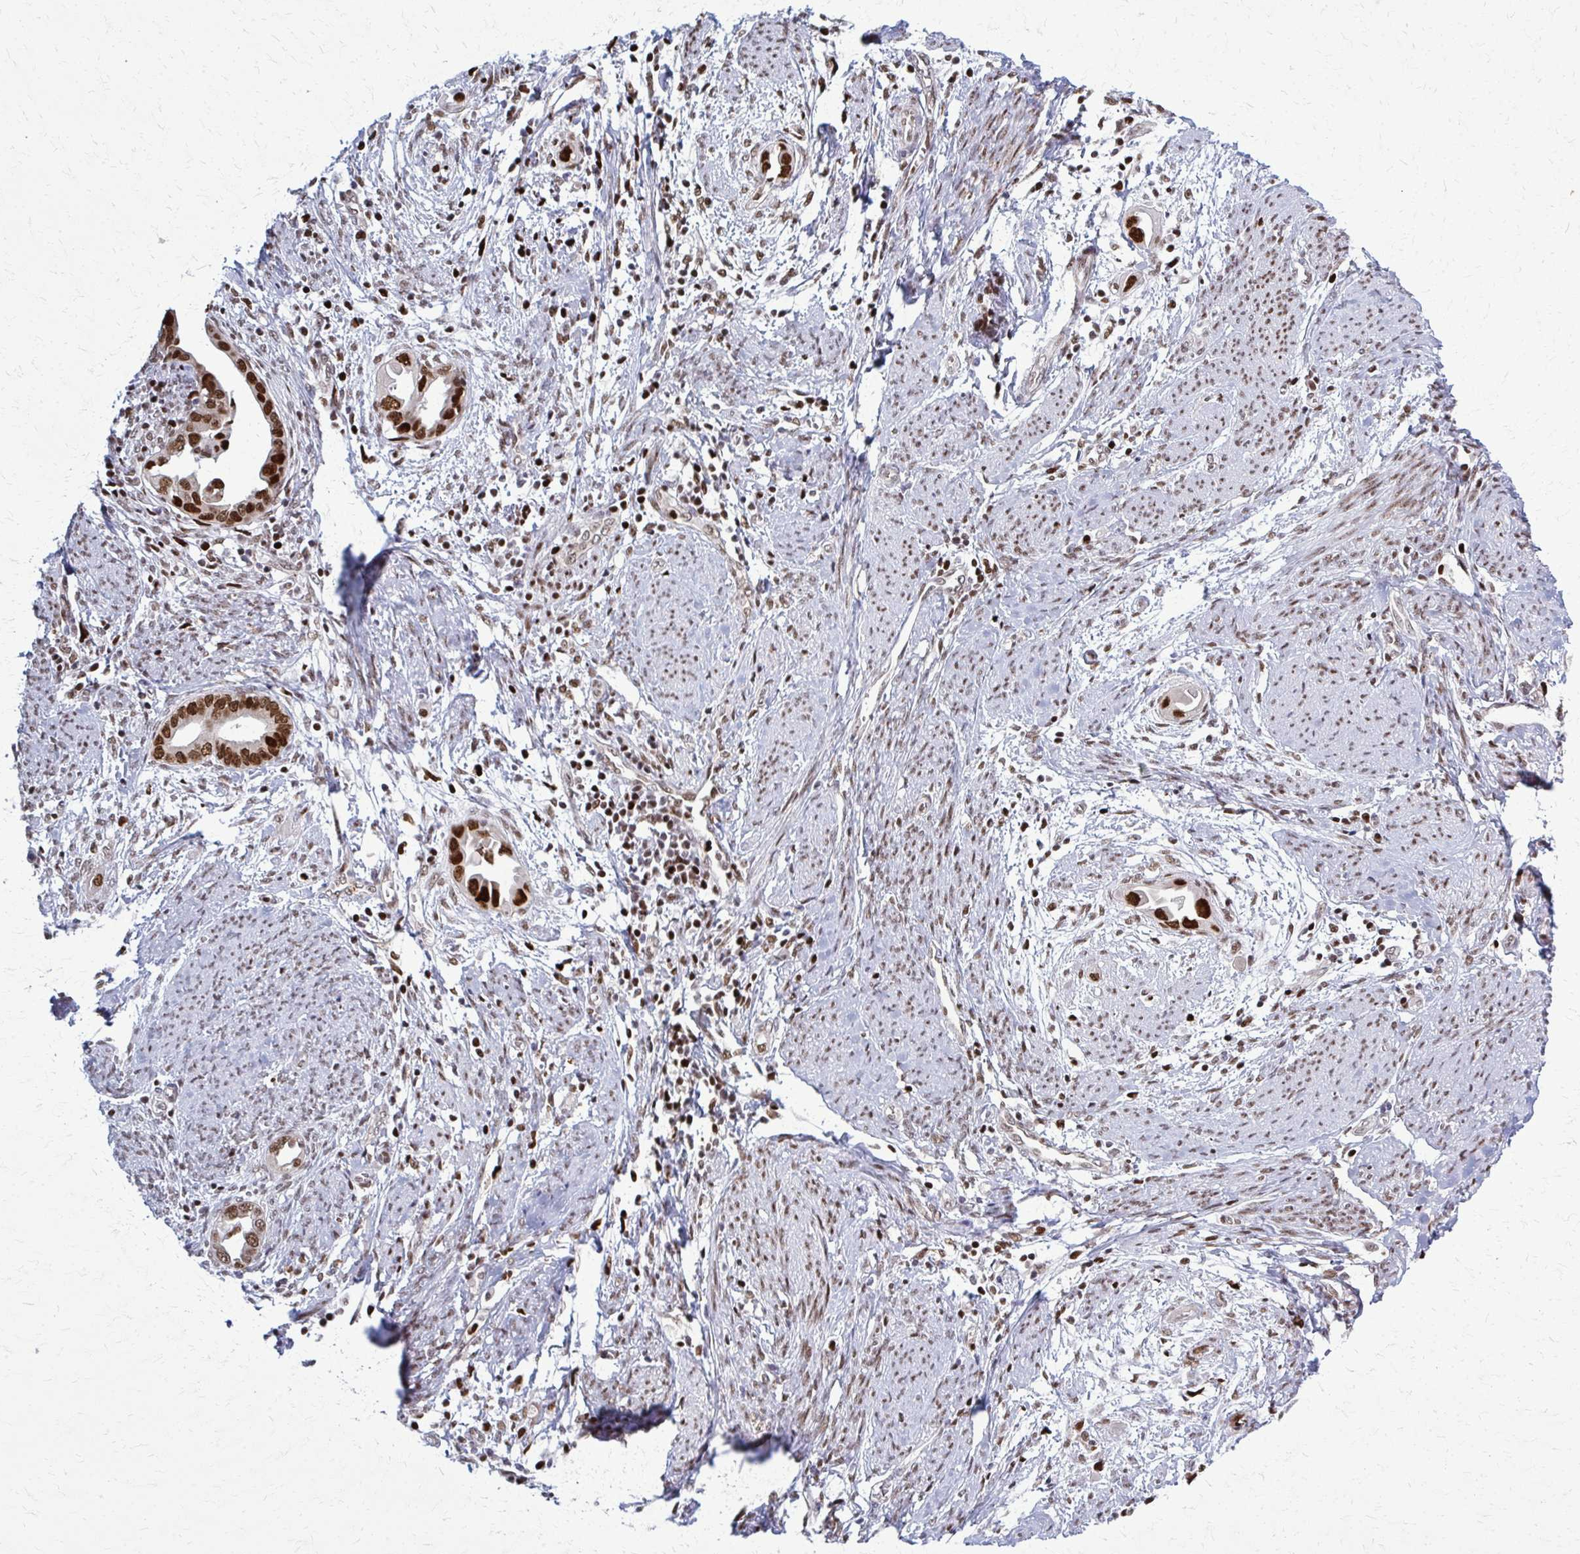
{"staining": {"intensity": "strong", "quantity": ">75%", "location": "nuclear"}, "tissue": "endometrial cancer", "cell_type": "Tumor cells", "image_type": "cancer", "snomed": [{"axis": "morphology", "description": "Adenocarcinoma, NOS"}, {"axis": "topography", "description": "Endometrium"}], "caption": "A brown stain labels strong nuclear expression of a protein in endometrial adenocarcinoma tumor cells.", "gene": "ZNF559", "patient": {"sex": "female", "age": 57}}